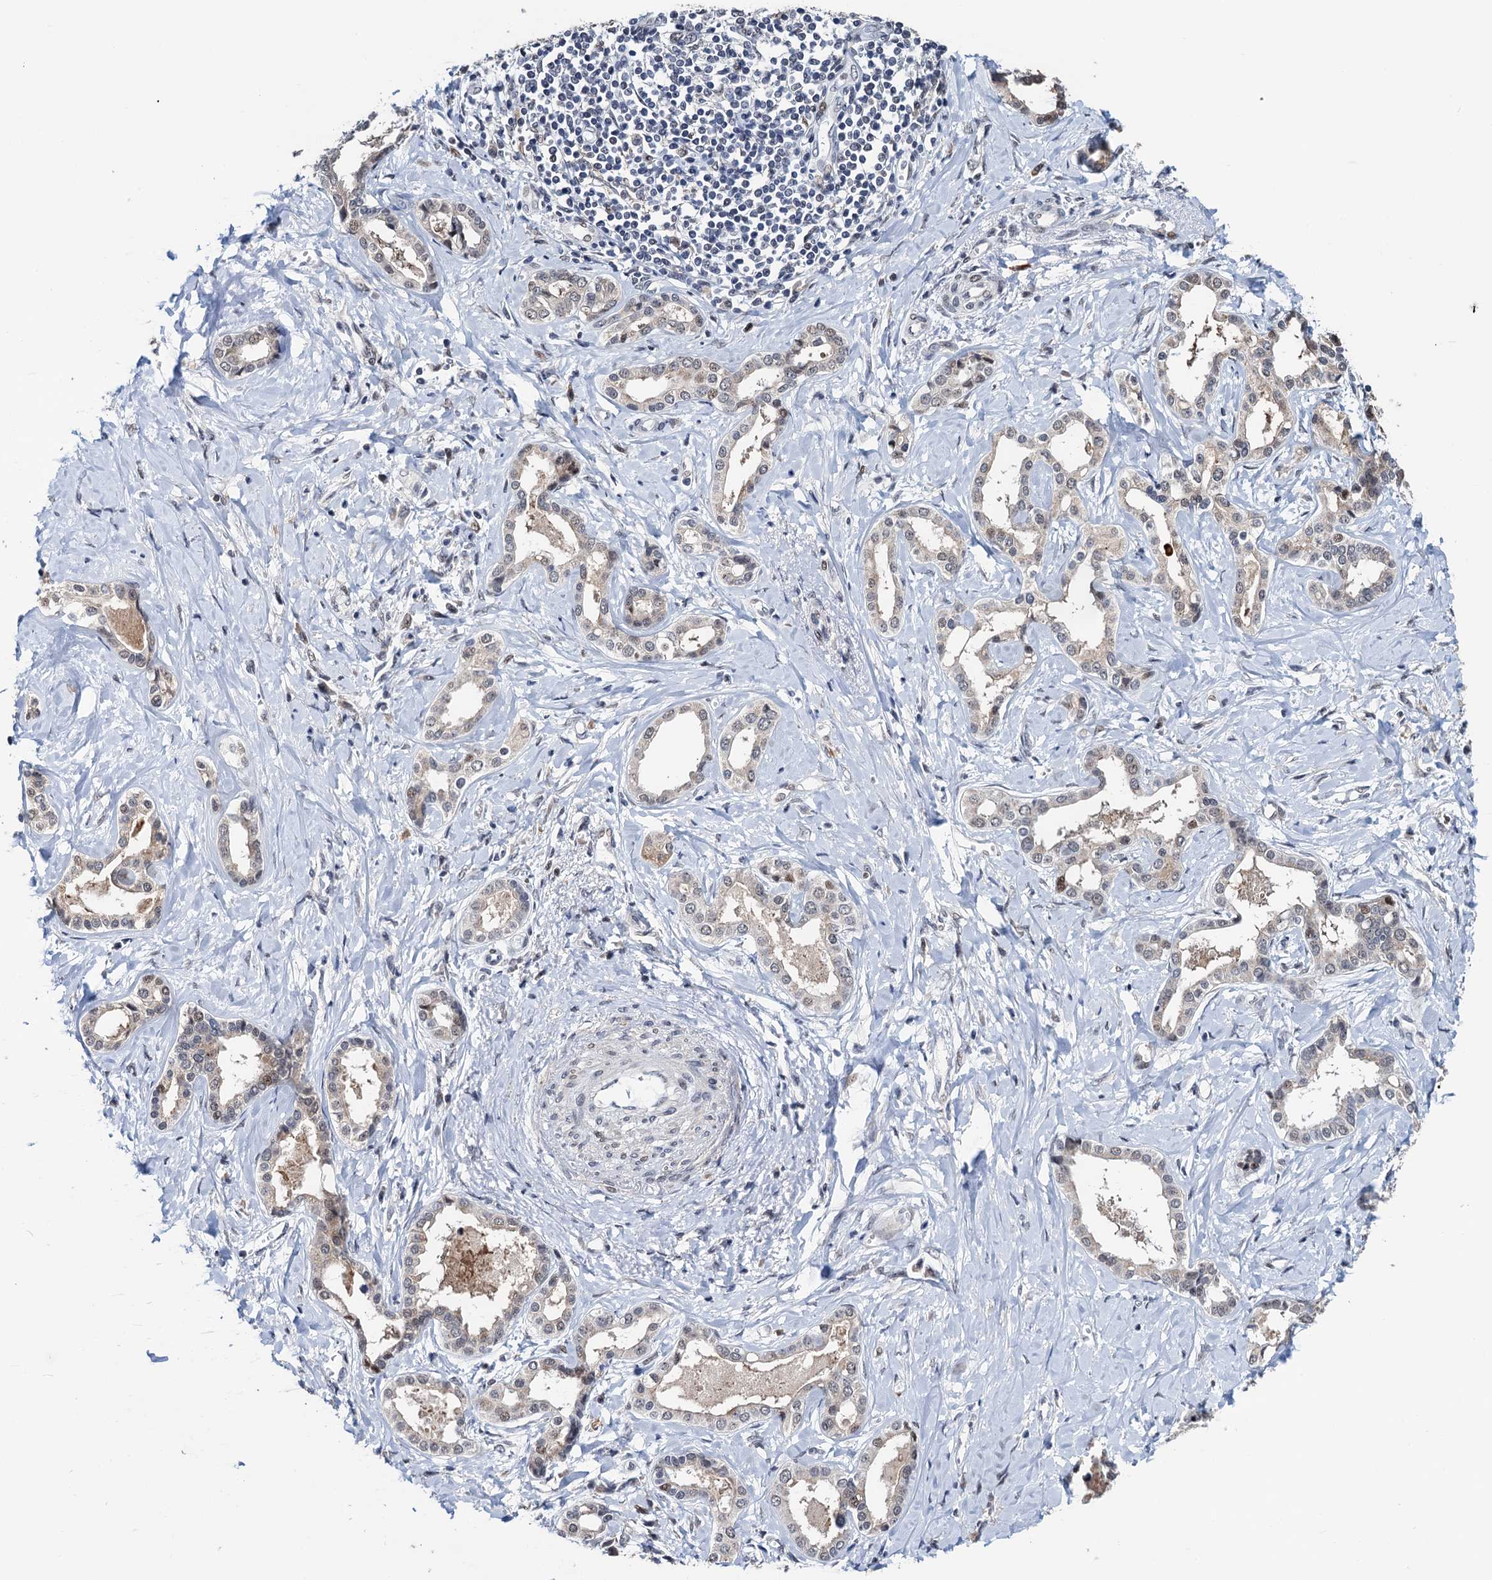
{"staining": {"intensity": "weak", "quantity": "<25%", "location": "nuclear"}, "tissue": "liver cancer", "cell_type": "Tumor cells", "image_type": "cancer", "snomed": [{"axis": "morphology", "description": "Cholangiocarcinoma"}, {"axis": "topography", "description": "Liver"}], "caption": "Tumor cells are negative for protein expression in human liver cancer (cholangiocarcinoma). The staining is performed using DAB (3,3'-diaminobenzidine) brown chromogen with nuclei counter-stained in using hematoxylin.", "gene": "FAM222A", "patient": {"sex": "female", "age": 77}}